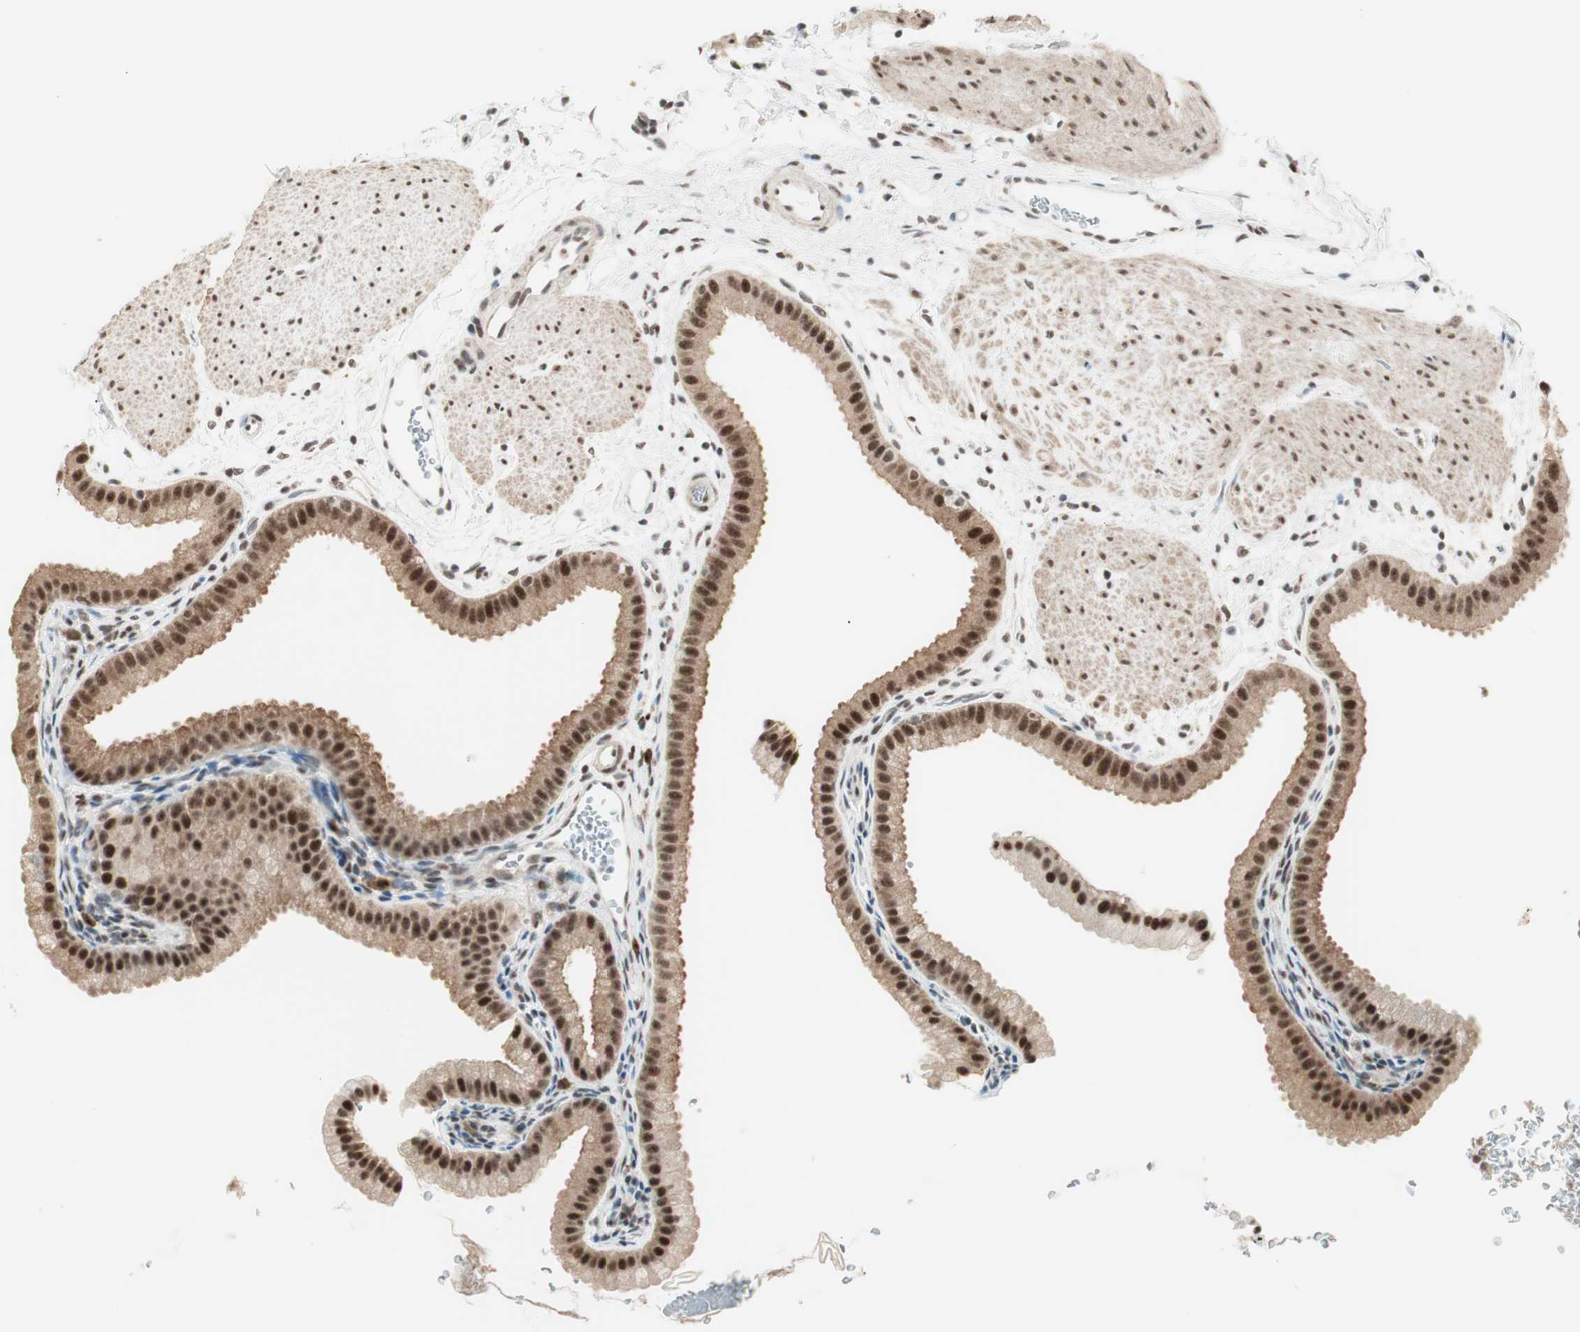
{"staining": {"intensity": "strong", "quantity": ">75%", "location": "cytoplasmic/membranous,nuclear"}, "tissue": "gallbladder", "cell_type": "Glandular cells", "image_type": "normal", "snomed": [{"axis": "morphology", "description": "Normal tissue, NOS"}, {"axis": "topography", "description": "Gallbladder"}], "caption": "Strong cytoplasmic/membranous,nuclear staining for a protein is seen in approximately >75% of glandular cells of normal gallbladder using immunohistochemistry (IHC).", "gene": "SMARCE1", "patient": {"sex": "female", "age": 64}}